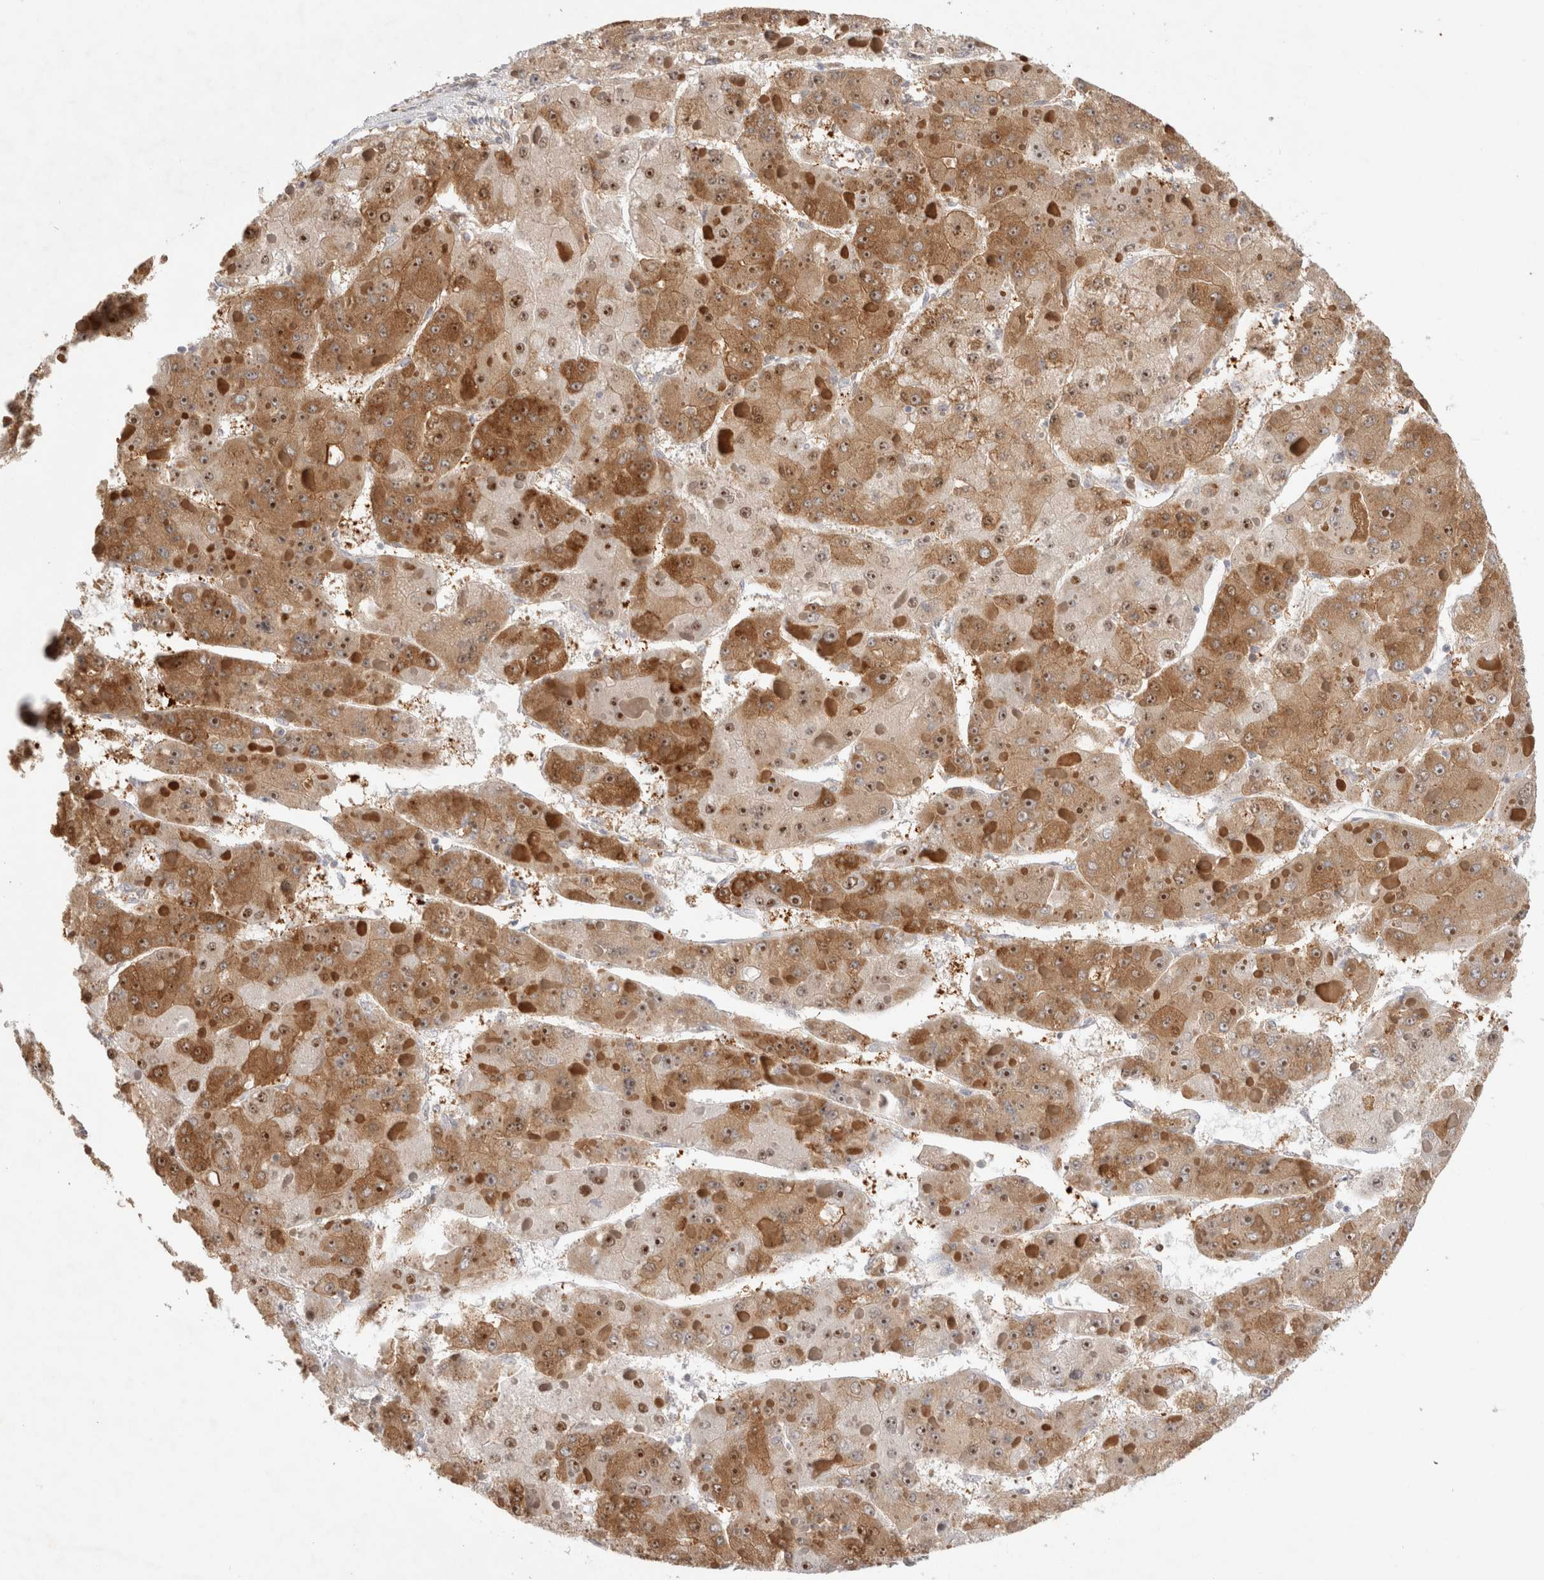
{"staining": {"intensity": "strong", "quantity": ">75%", "location": "cytoplasmic/membranous,nuclear"}, "tissue": "liver cancer", "cell_type": "Tumor cells", "image_type": "cancer", "snomed": [{"axis": "morphology", "description": "Carcinoma, Hepatocellular, NOS"}, {"axis": "topography", "description": "Liver"}], "caption": "This micrograph shows liver cancer stained with IHC to label a protein in brown. The cytoplasmic/membranous and nuclear of tumor cells show strong positivity for the protein. Nuclei are counter-stained blue.", "gene": "TCF4", "patient": {"sex": "female", "age": 73}}